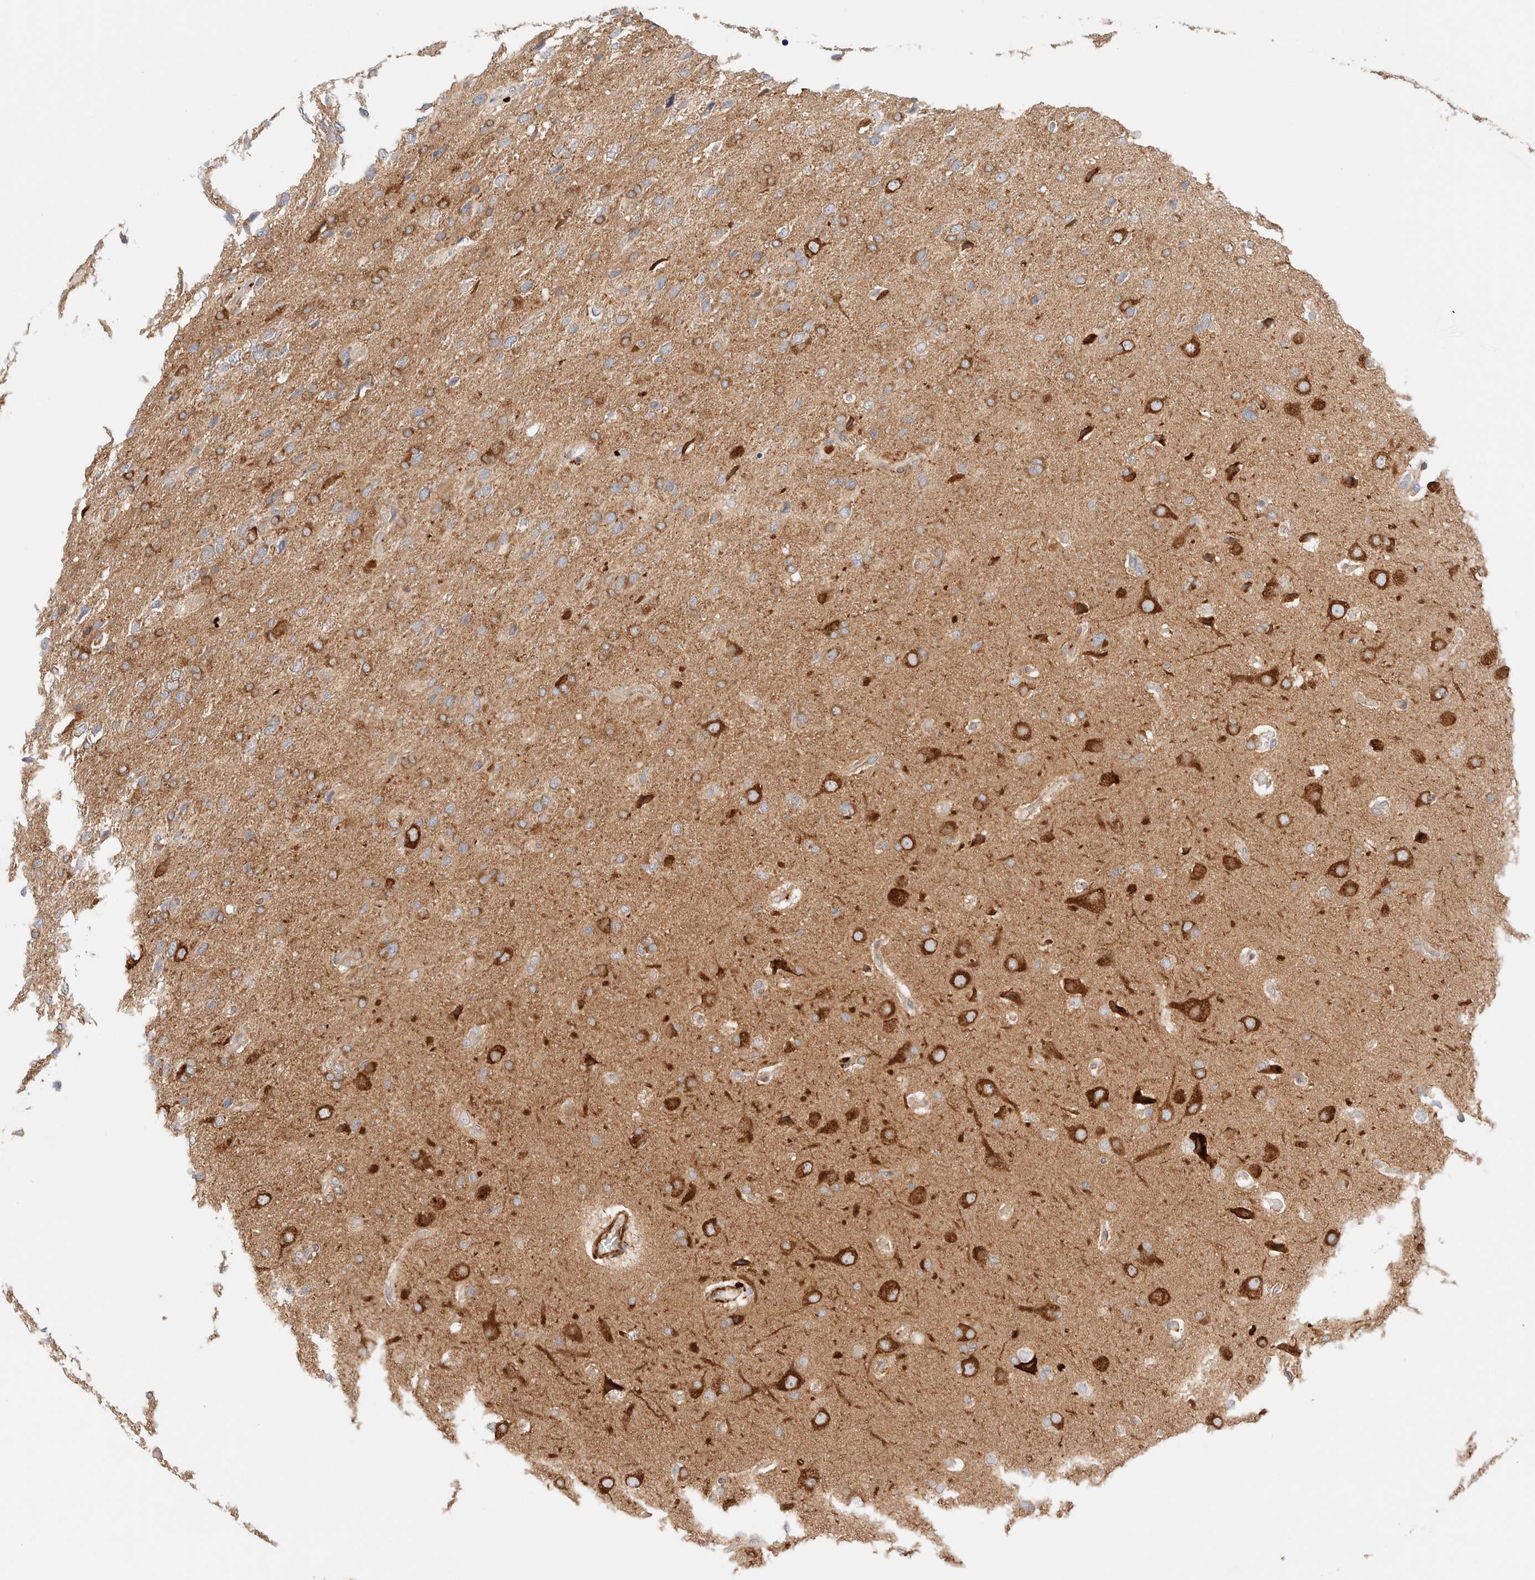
{"staining": {"intensity": "moderate", "quantity": ">75%", "location": "cytoplasmic/membranous"}, "tissue": "glioma", "cell_type": "Tumor cells", "image_type": "cancer", "snomed": [{"axis": "morphology", "description": "Glioma, malignant, High grade"}, {"axis": "topography", "description": "Brain"}], "caption": "An image of glioma stained for a protein reveals moderate cytoplasmic/membranous brown staining in tumor cells. (Brightfield microscopy of DAB IHC at high magnification).", "gene": "RRP15", "patient": {"sex": "female", "age": 58}}